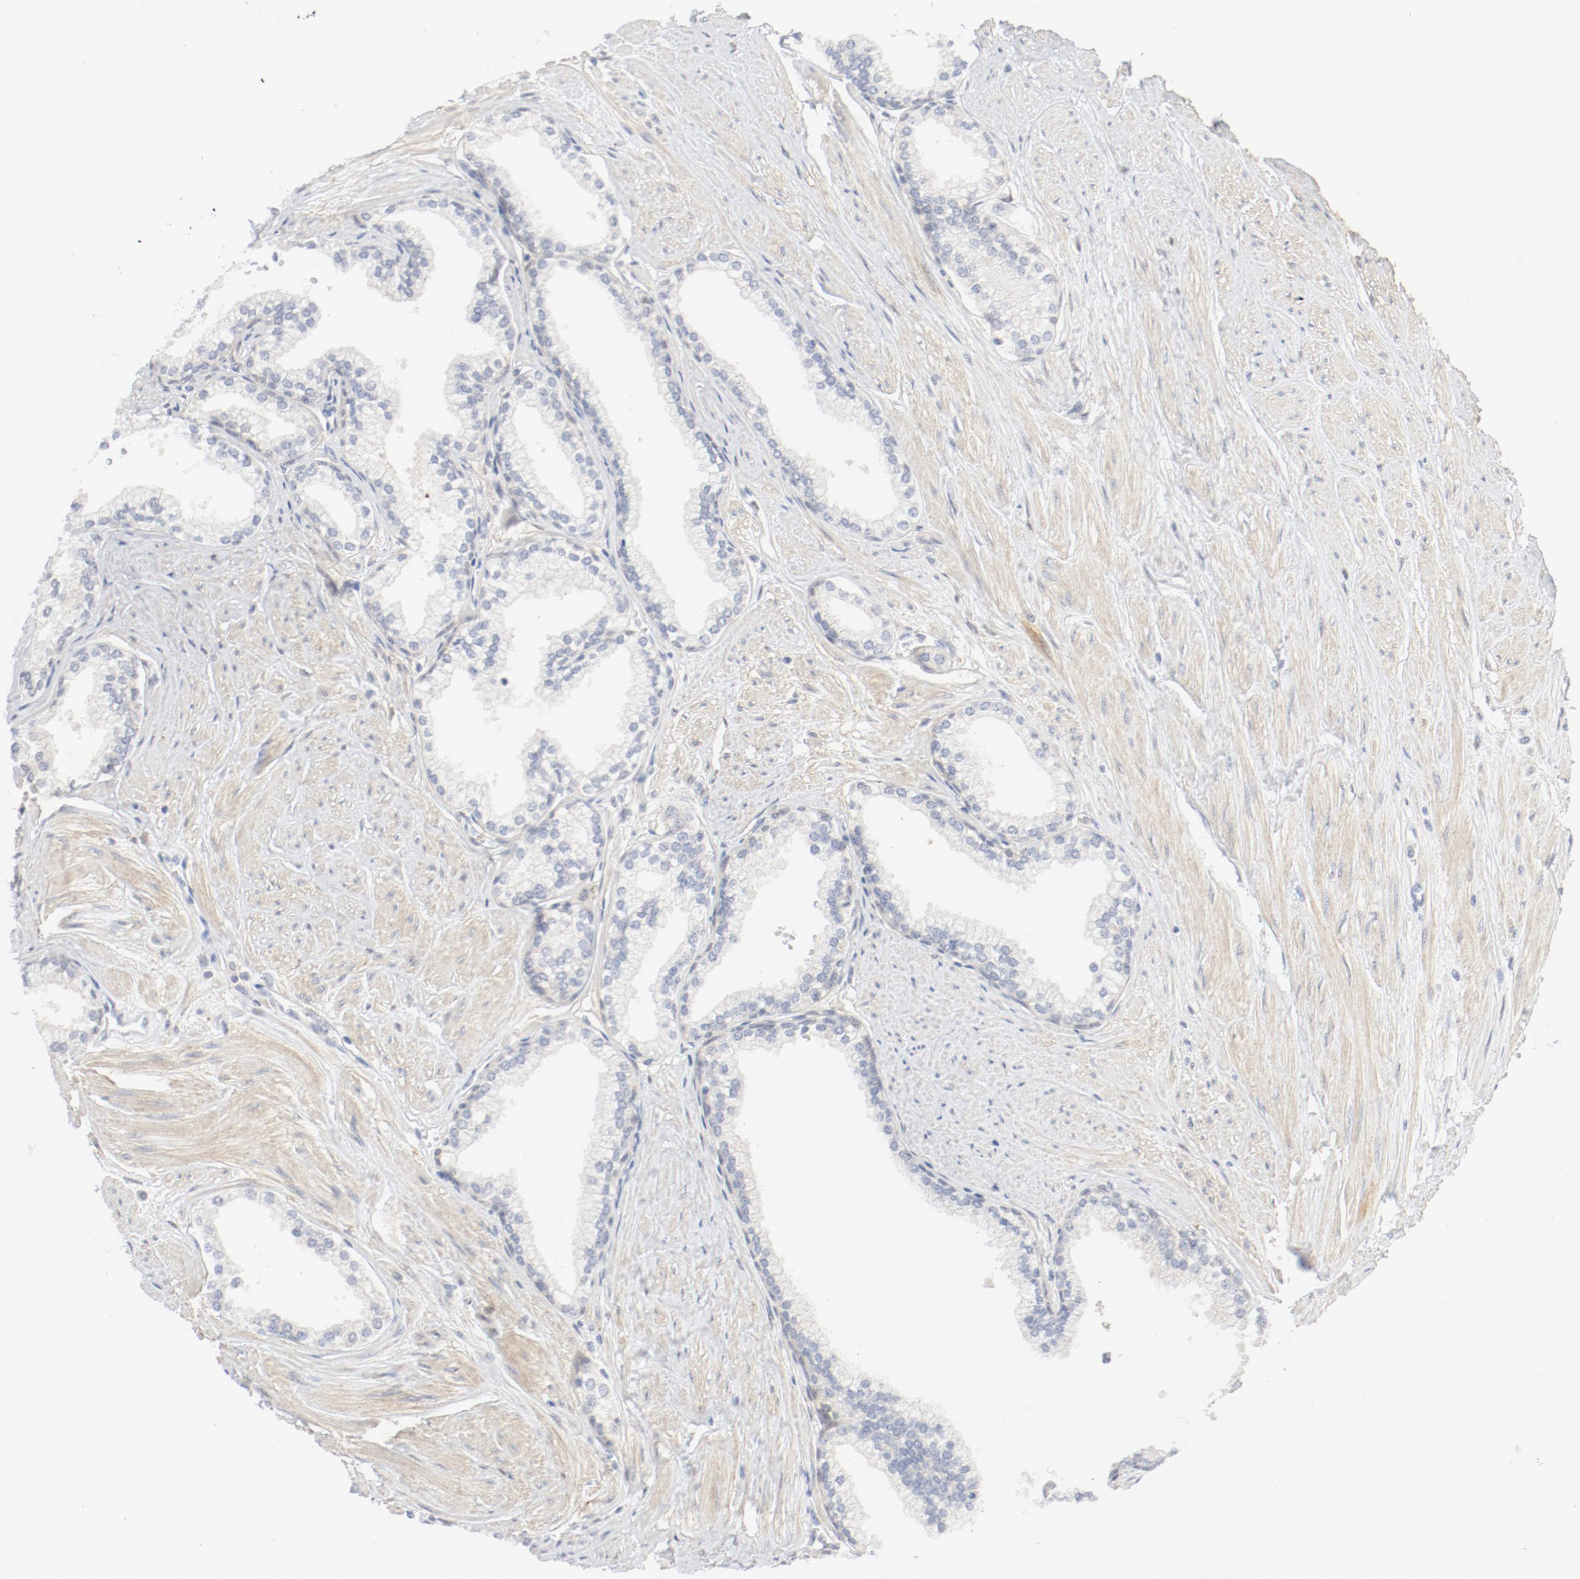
{"staining": {"intensity": "negative", "quantity": "none", "location": "none"}, "tissue": "prostate", "cell_type": "Glandular cells", "image_type": "normal", "snomed": [{"axis": "morphology", "description": "Normal tissue, NOS"}, {"axis": "topography", "description": "Prostate"}], "caption": "The photomicrograph shows no staining of glandular cells in unremarkable prostate. (DAB immunohistochemistry, high magnification).", "gene": "PGM1", "patient": {"sex": "male", "age": 64}}